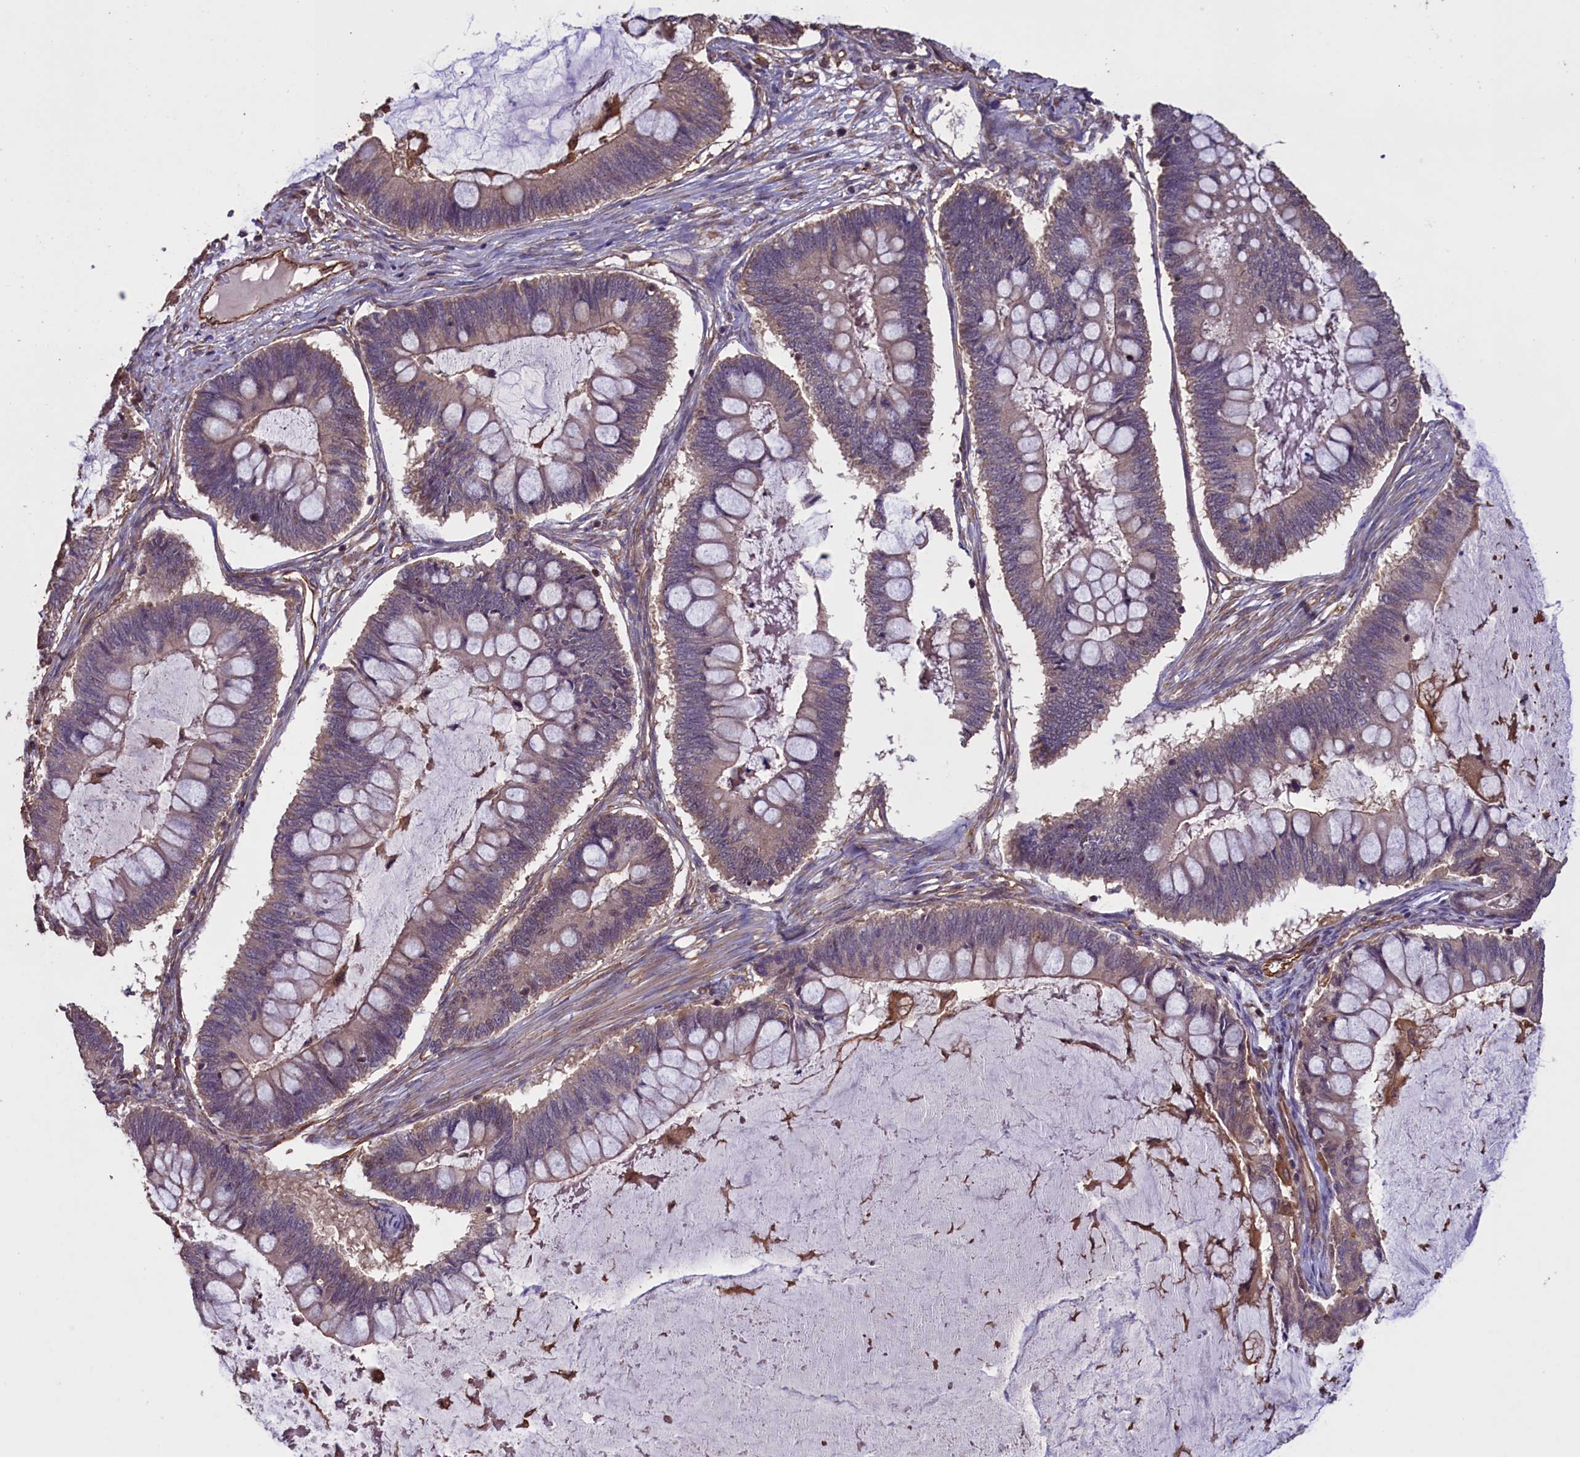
{"staining": {"intensity": "negative", "quantity": "none", "location": "none"}, "tissue": "ovarian cancer", "cell_type": "Tumor cells", "image_type": "cancer", "snomed": [{"axis": "morphology", "description": "Cystadenocarcinoma, mucinous, NOS"}, {"axis": "topography", "description": "Ovary"}], "caption": "Immunohistochemical staining of human mucinous cystadenocarcinoma (ovarian) displays no significant staining in tumor cells. (Brightfield microscopy of DAB IHC at high magnification).", "gene": "DAPK3", "patient": {"sex": "female", "age": 61}}